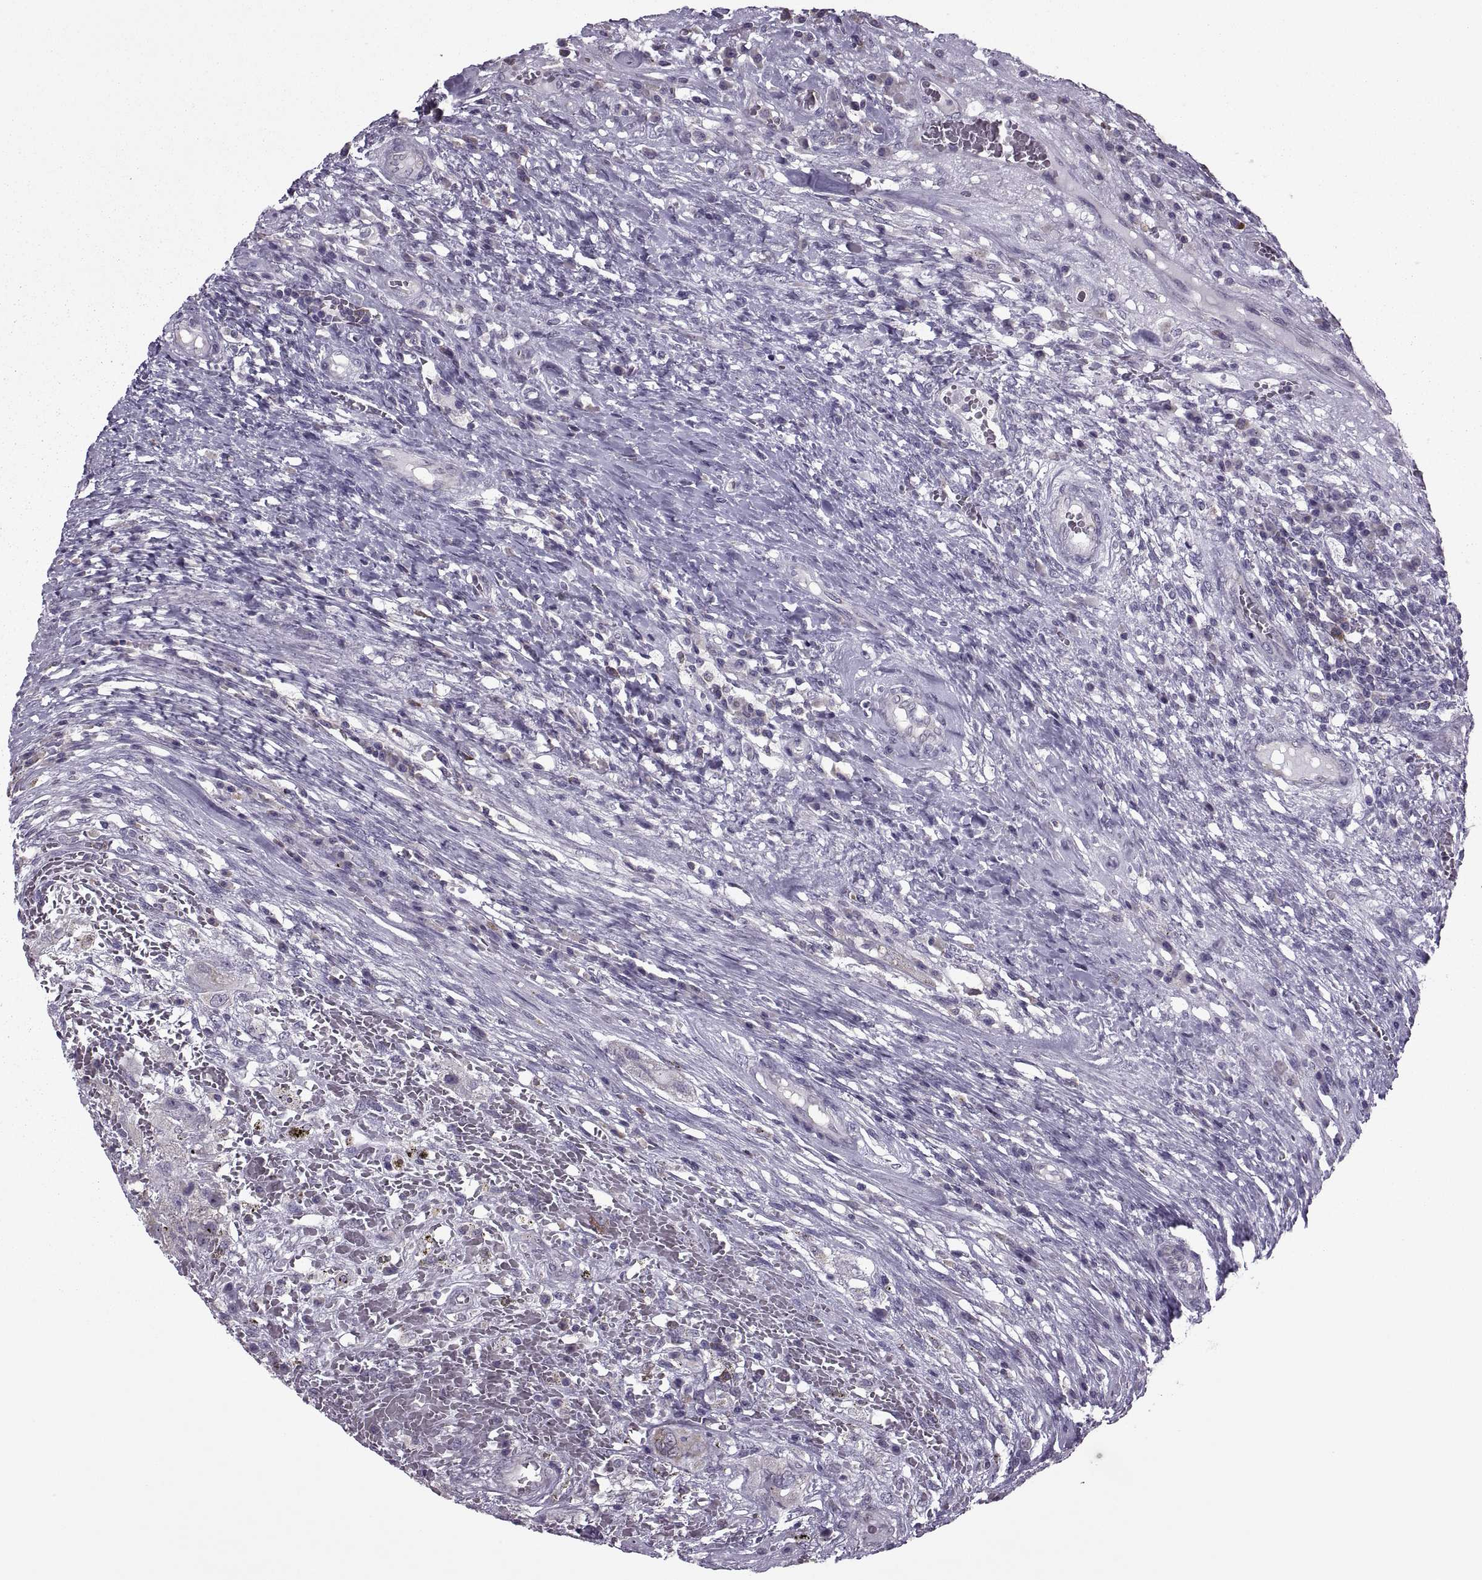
{"staining": {"intensity": "strong", "quantity": ">75%", "location": "cytoplasmic/membranous"}, "tissue": "testis cancer", "cell_type": "Tumor cells", "image_type": "cancer", "snomed": [{"axis": "morphology", "description": "Carcinoma, Embryonal, NOS"}, {"axis": "topography", "description": "Testis"}], "caption": "Protein expression analysis of human embryonal carcinoma (testis) reveals strong cytoplasmic/membranous expression in about >75% of tumor cells. The staining is performed using DAB brown chromogen to label protein expression. The nuclei are counter-stained blue using hematoxylin.", "gene": "PABPC1", "patient": {"sex": "male", "age": 26}}